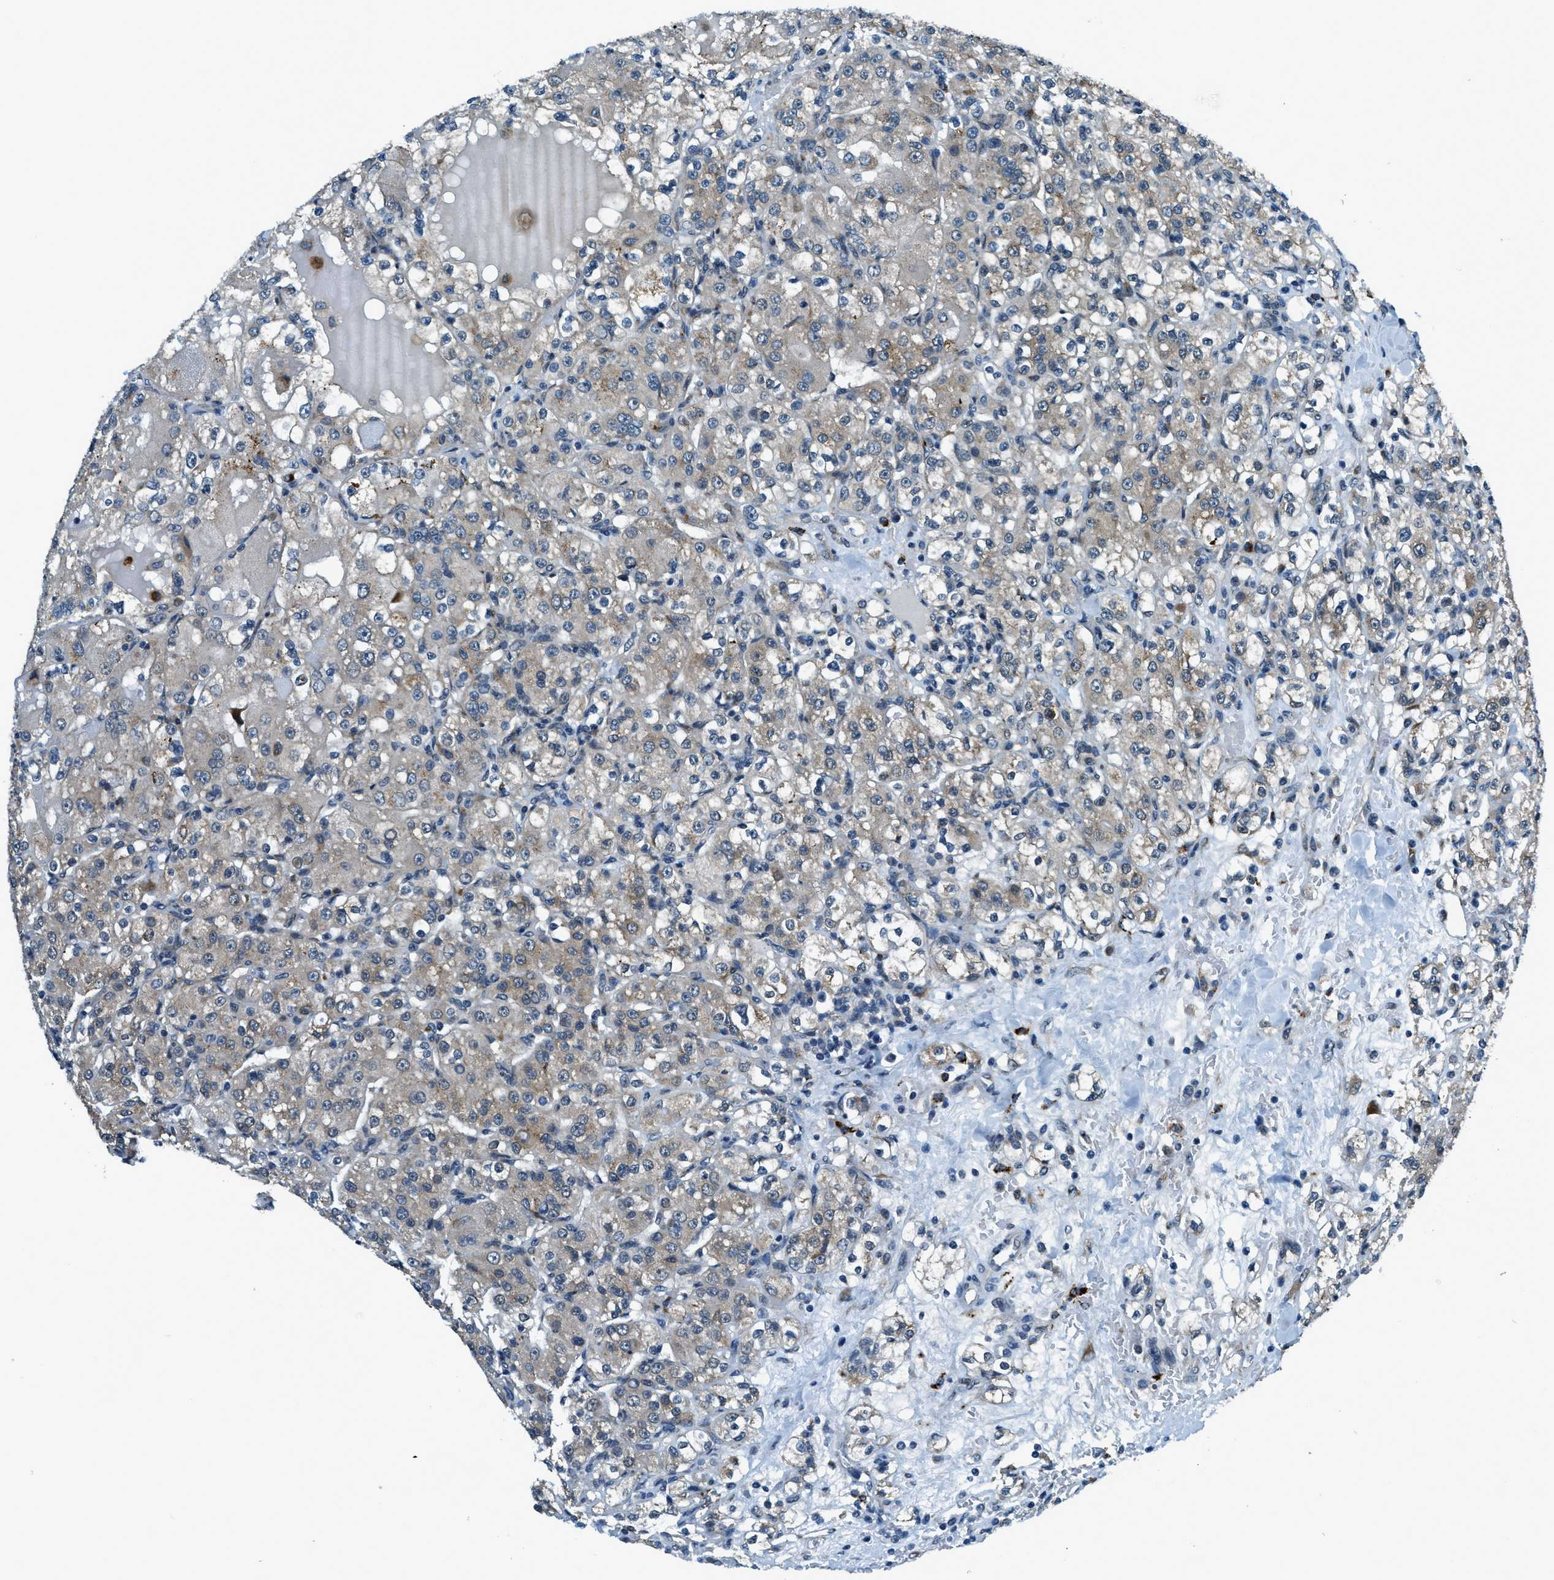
{"staining": {"intensity": "weak", "quantity": "<25%", "location": "cytoplasmic/membranous"}, "tissue": "renal cancer", "cell_type": "Tumor cells", "image_type": "cancer", "snomed": [{"axis": "morphology", "description": "Normal tissue, NOS"}, {"axis": "morphology", "description": "Adenocarcinoma, NOS"}, {"axis": "topography", "description": "Kidney"}], "caption": "The histopathology image exhibits no staining of tumor cells in renal adenocarcinoma.", "gene": "GINM1", "patient": {"sex": "male", "age": 61}}